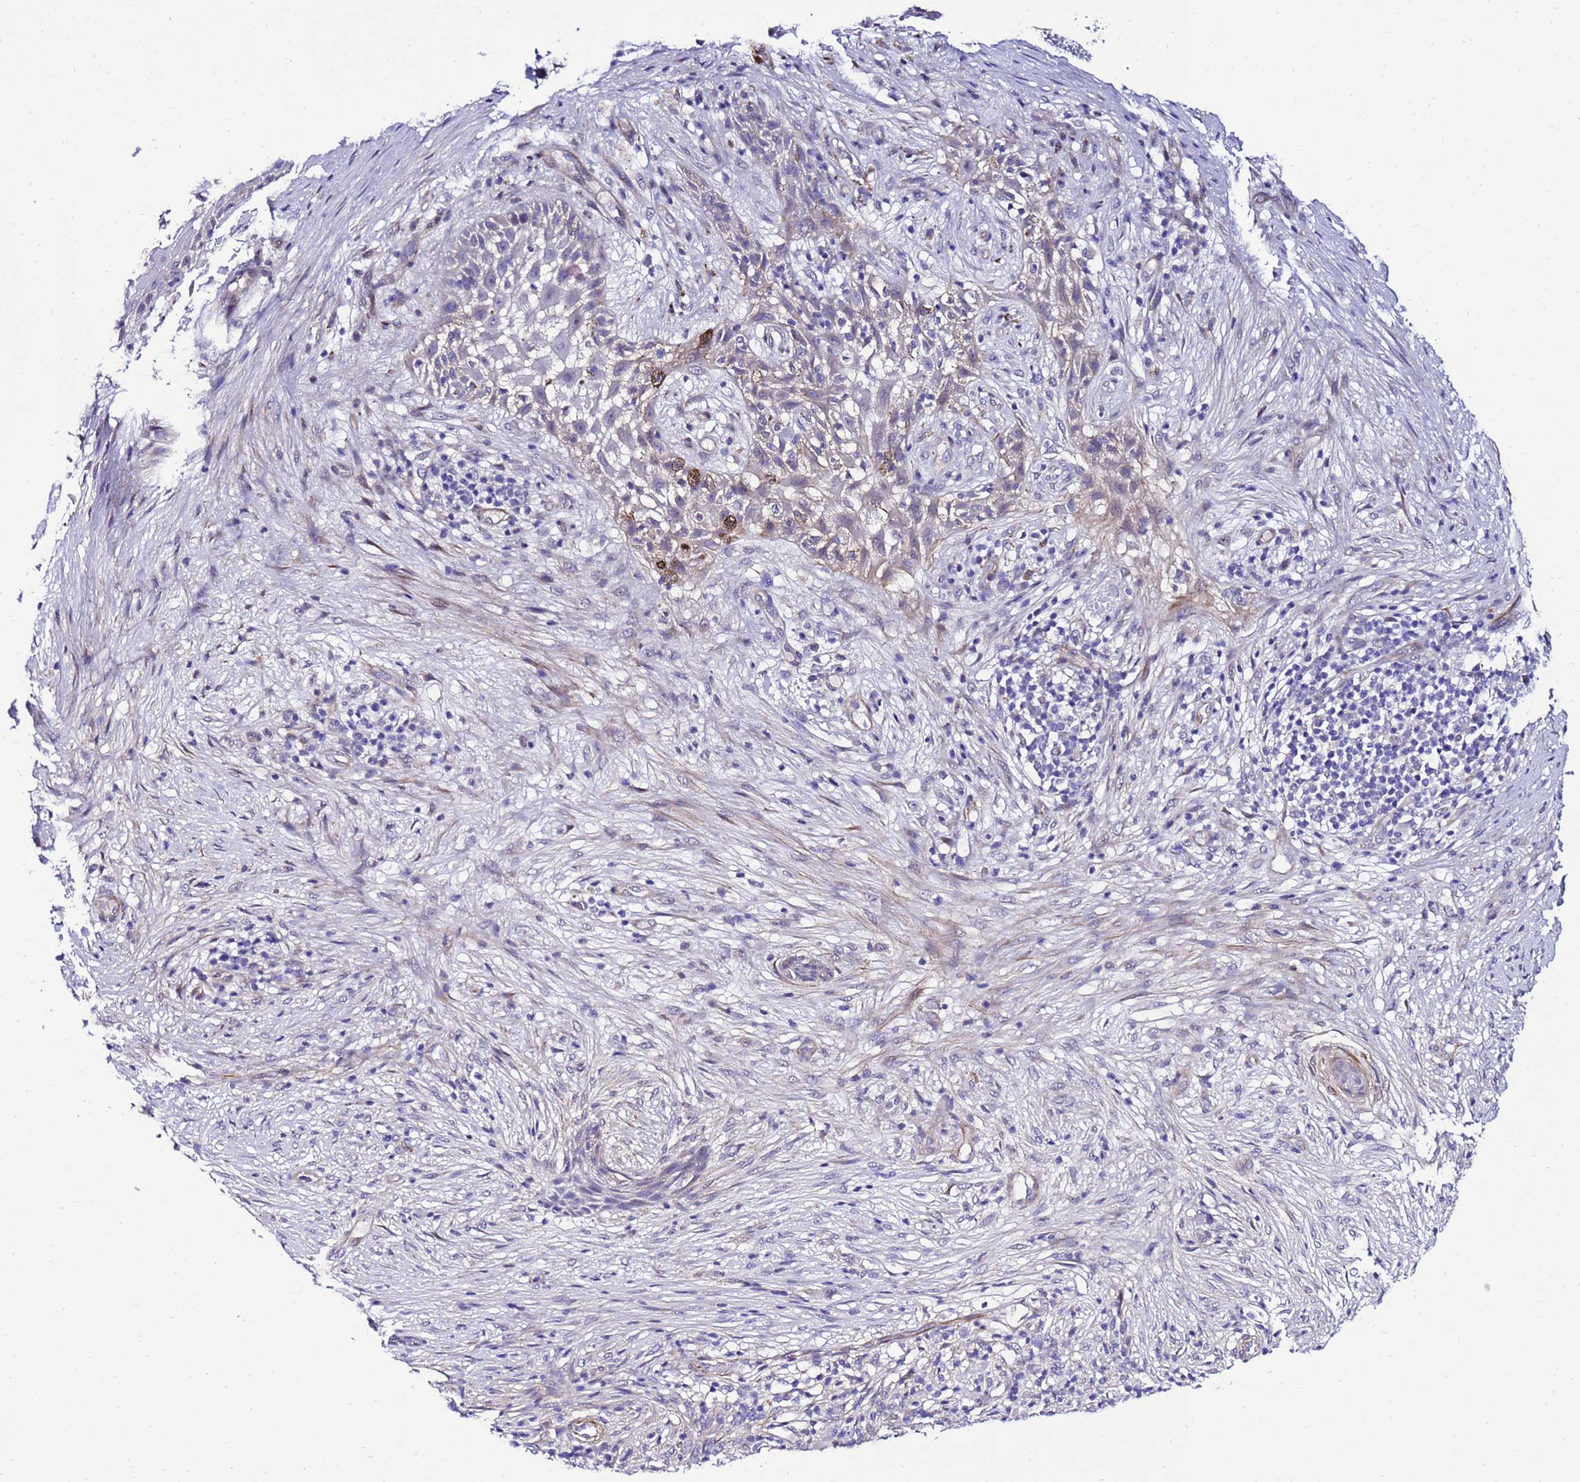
{"staining": {"intensity": "moderate", "quantity": "<25%", "location": "cytoplasmic/membranous"}, "tissue": "skin cancer", "cell_type": "Tumor cells", "image_type": "cancer", "snomed": [{"axis": "morphology", "description": "Basal cell carcinoma"}, {"axis": "topography", "description": "Skin"}], "caption": "Moderate cytoplasmic/membranous expression is seen in about <25% of tumor cells in skin basal cell carcinoma. The staining was performed using DAB, with brown indicating positive protein expression. Nuclei are stained blue with hematoxylin.", "gene": "GZF1", "patient": {"sex": "female", "age": 65}}